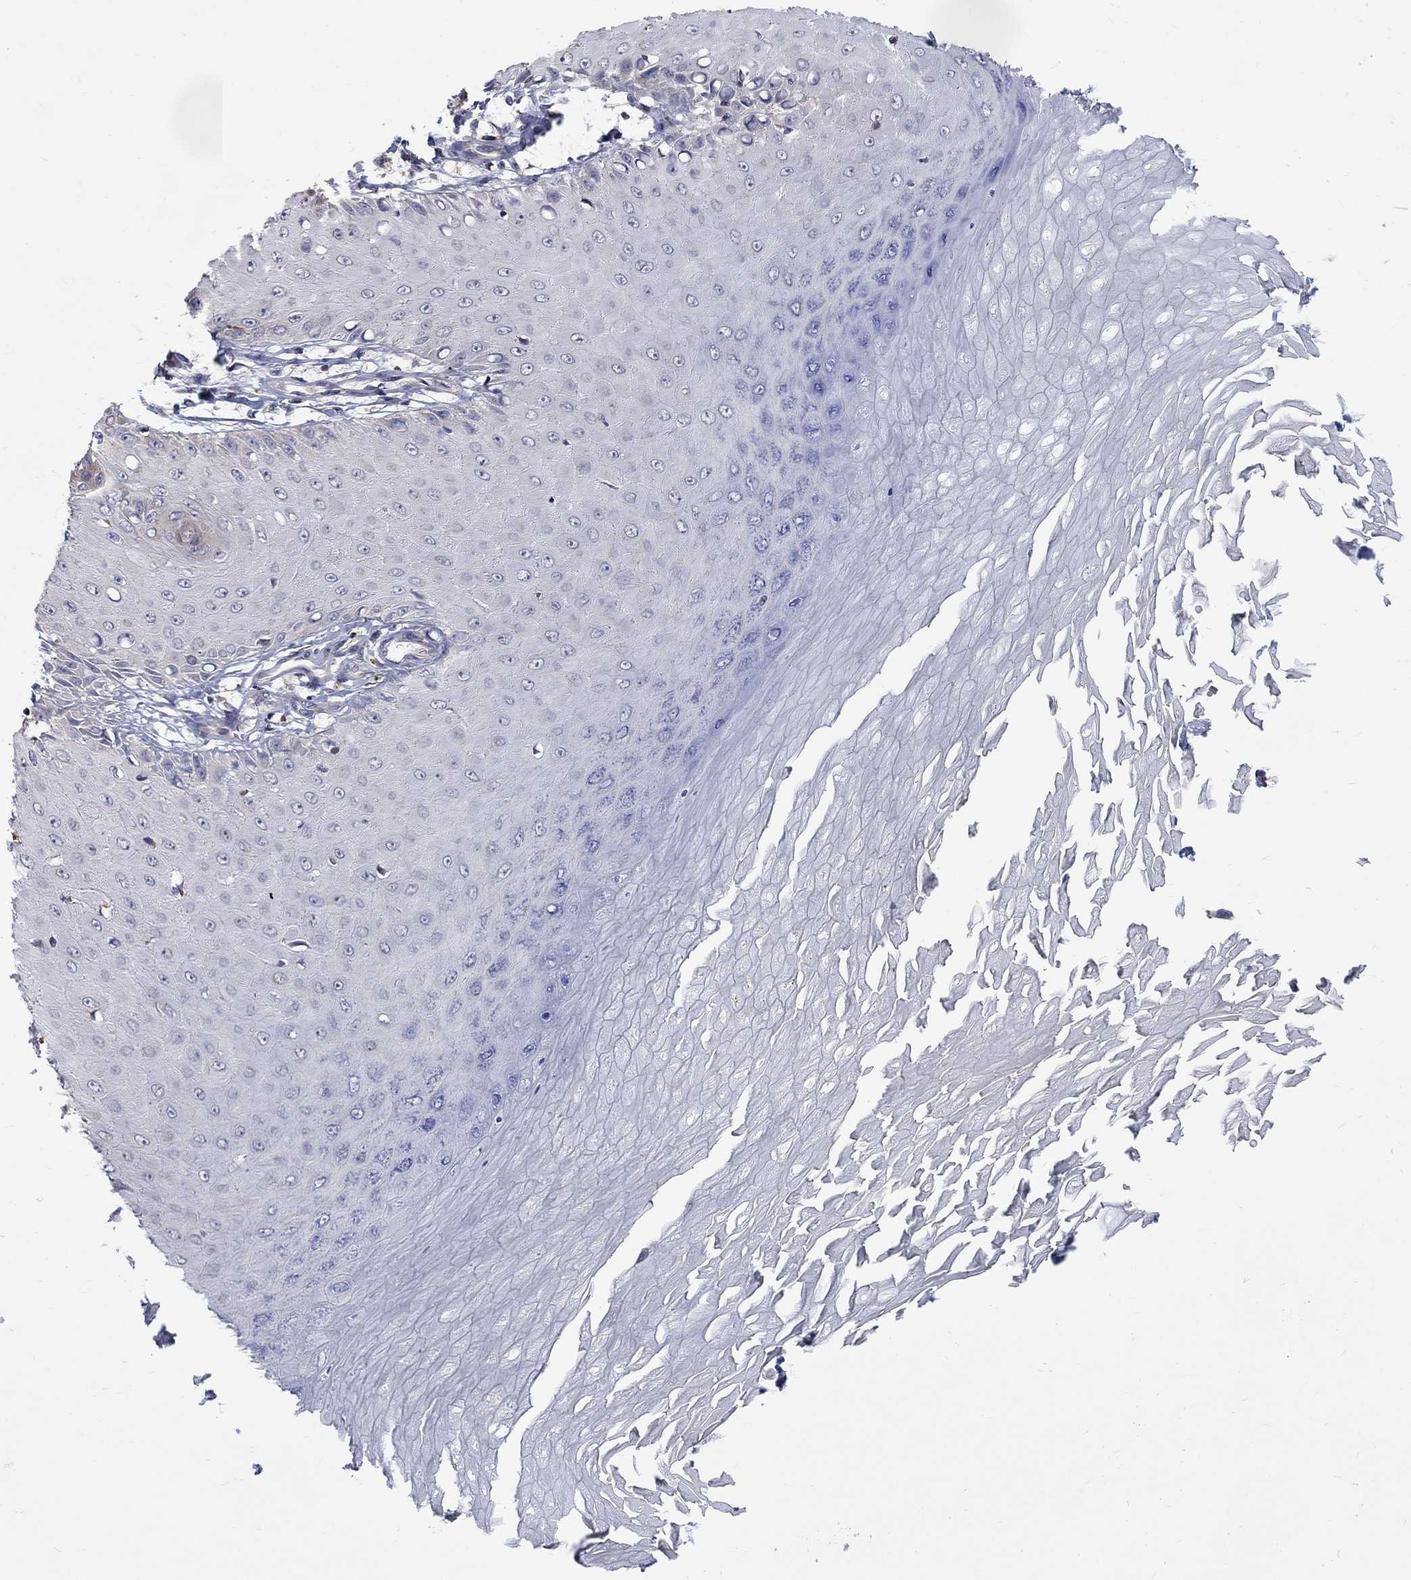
{"staining": {"intensity": "negative", "quantity": "none", "location": "none"}, "tissue": "skin cancer", "cell_type": "Tumor cells", "image_type": "cancer", "snomed": [{"axis": "morphology", "description": "Inflammation, NOS"}, {"axis": "morphology", "description": "Squamous cell carcinoma, NOS"}, {"axis": "topography", "description": "Skin"}], "caption": "The micrograph shows no significant positivity in tumor cells of squamous cell carcinoma (skin).", "gene": "SH2B1", "patient": {"sex": "male", "age": 70}}